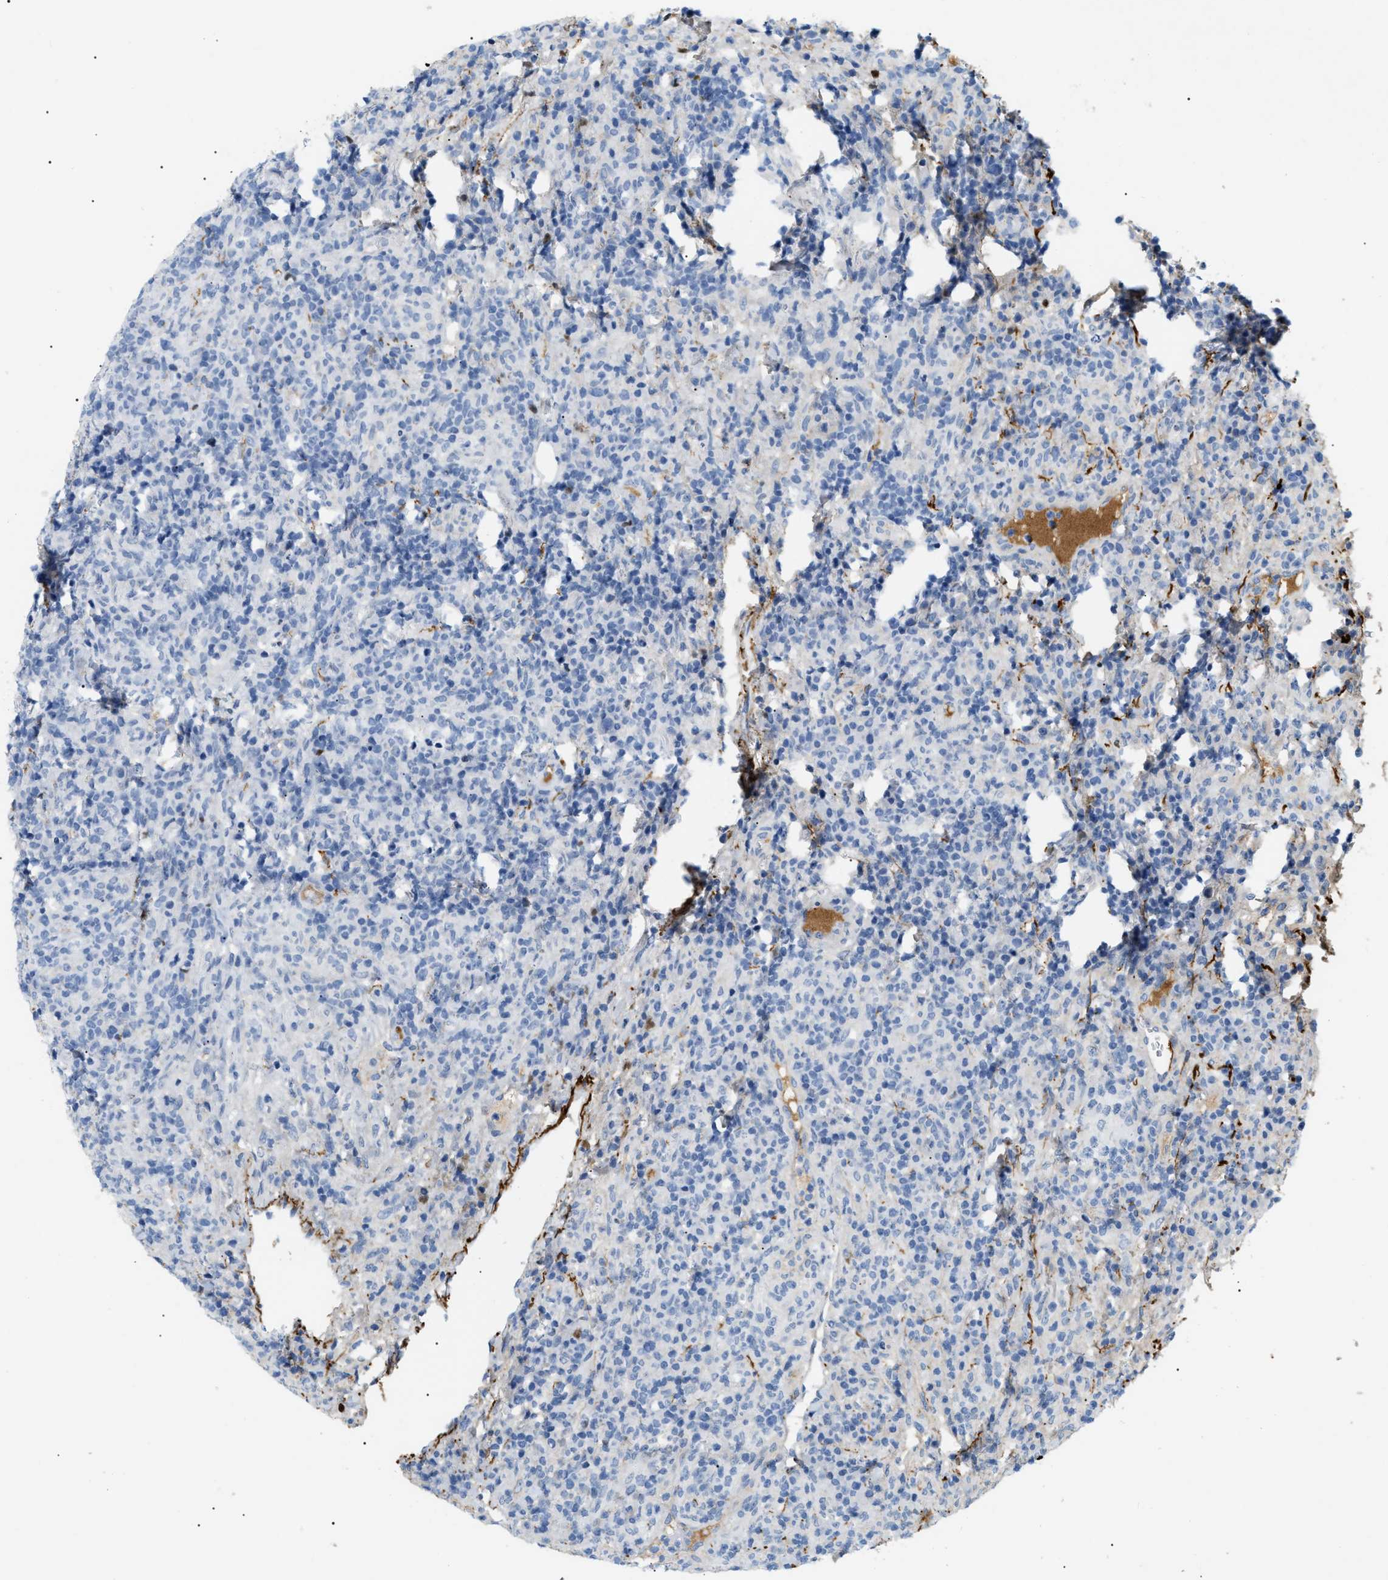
{"staining": {"intensity": "negative", "quantity": "none", "location": "none"}, "tissue": "lymphoma", "cell_type": "Tumor cells", "image_type": "cancer", "snomed": [{"axis": "morphology", "description": "Malignant lymphoma, non-Hodgkin's type, High grade"}, {"axis": "topography", "description": "Lymph node"}], "caption": "Immunohistochemistry of high-grade malignant lymphoma, non-Hodgkin's type exhibits no expression in tumor cells.", "gene": "CFH", "patient": {"sex": "female", "age": 76}}